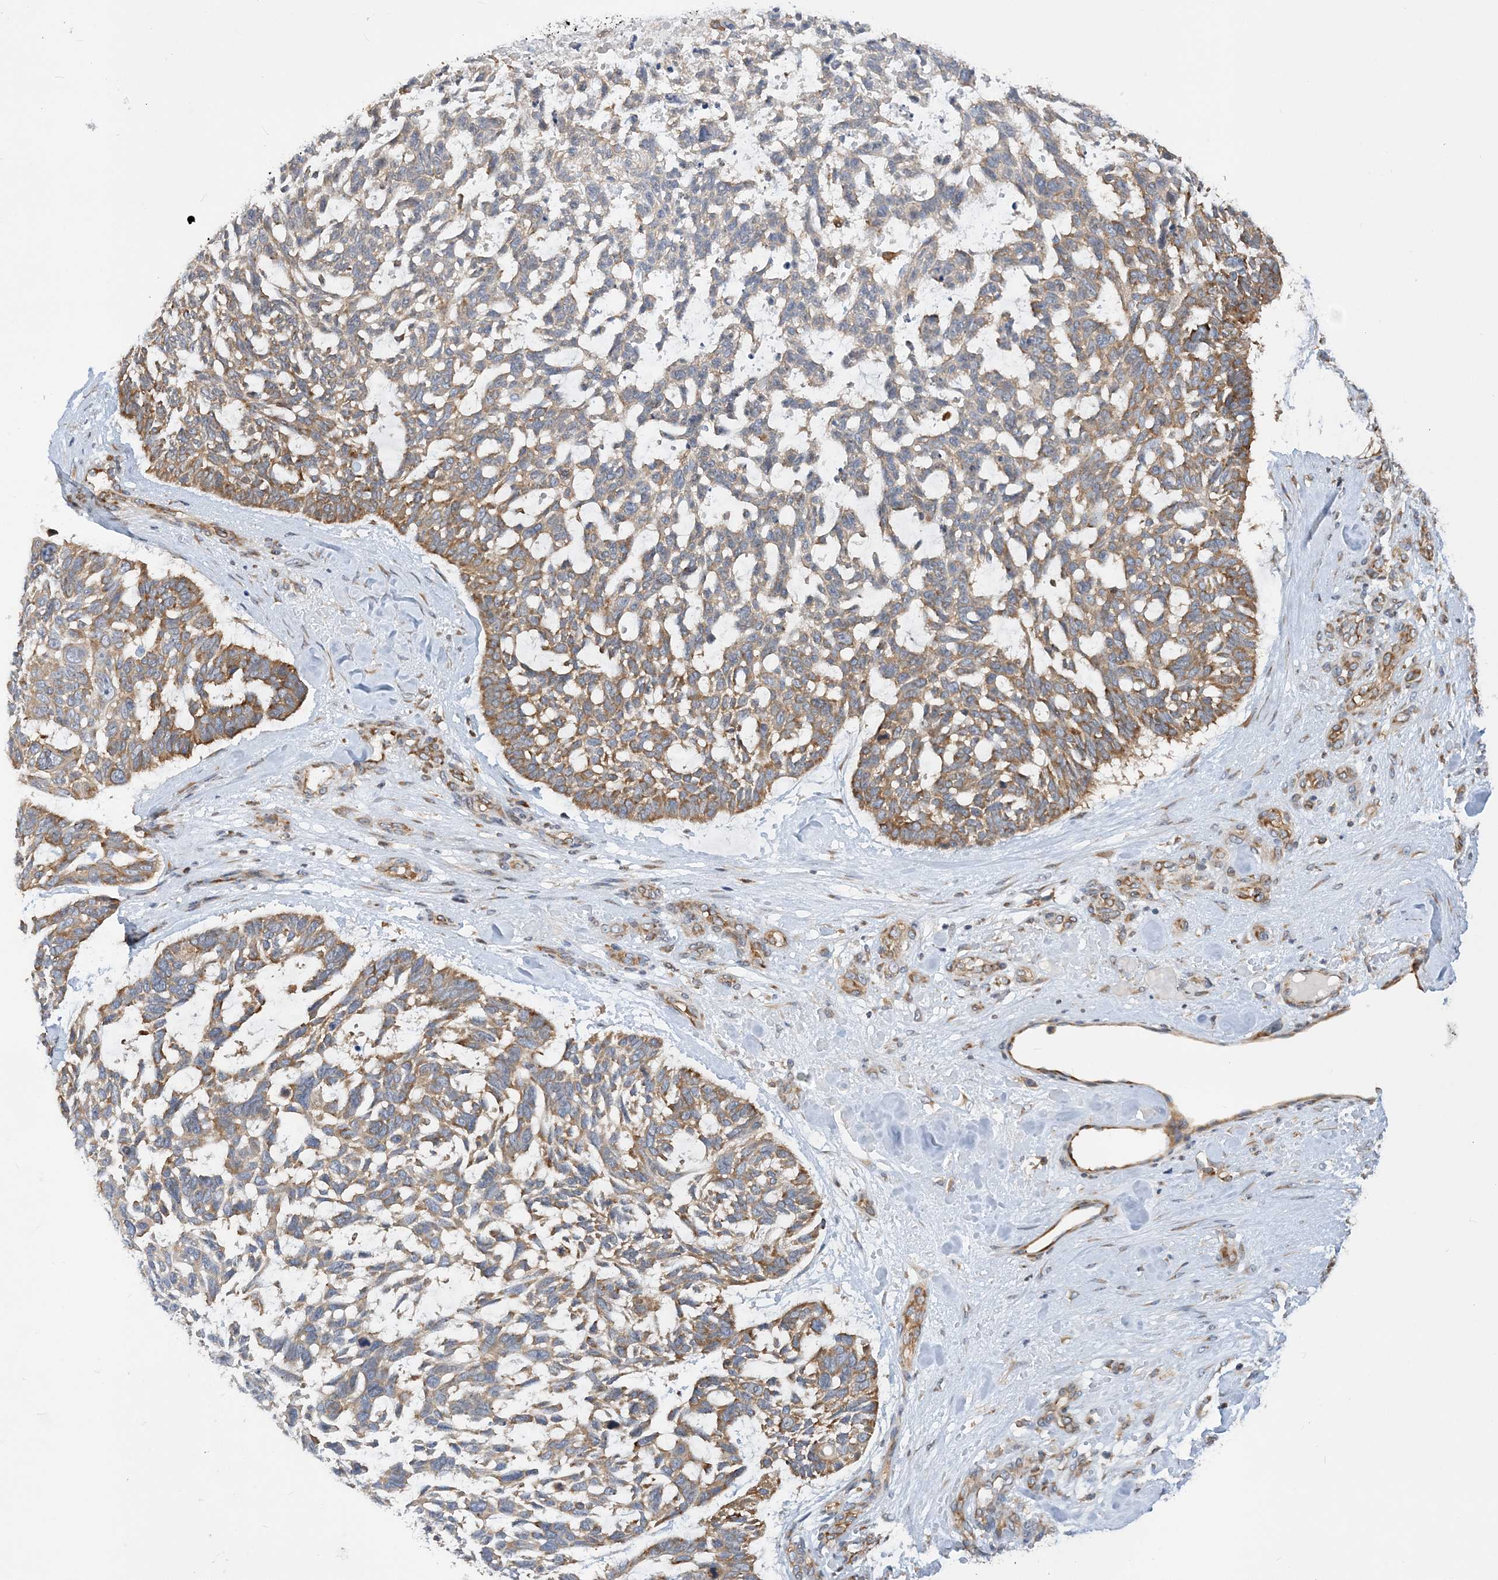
{"staining": {"intensity": "moderate", "quantity": ">75%", "location": "cytoplasmic/membranous"}, "tissue": "skin cancer", "cell_type": "Tumor cells", "image_type": "cancer", "snomed": [{"axis": "morphology", "description": "Basal cell carcinoma"}, {"axis": "topography", "description": "Skin"}], "caption": "A medium amount of moderate cytoplasmic/membranous positivity is appreciated in approximately >75% of tumor cells in skin basal cell carcinoma tissue.", "gene": "LARP4B", "patient": {"sex": "male", "age": 88}}